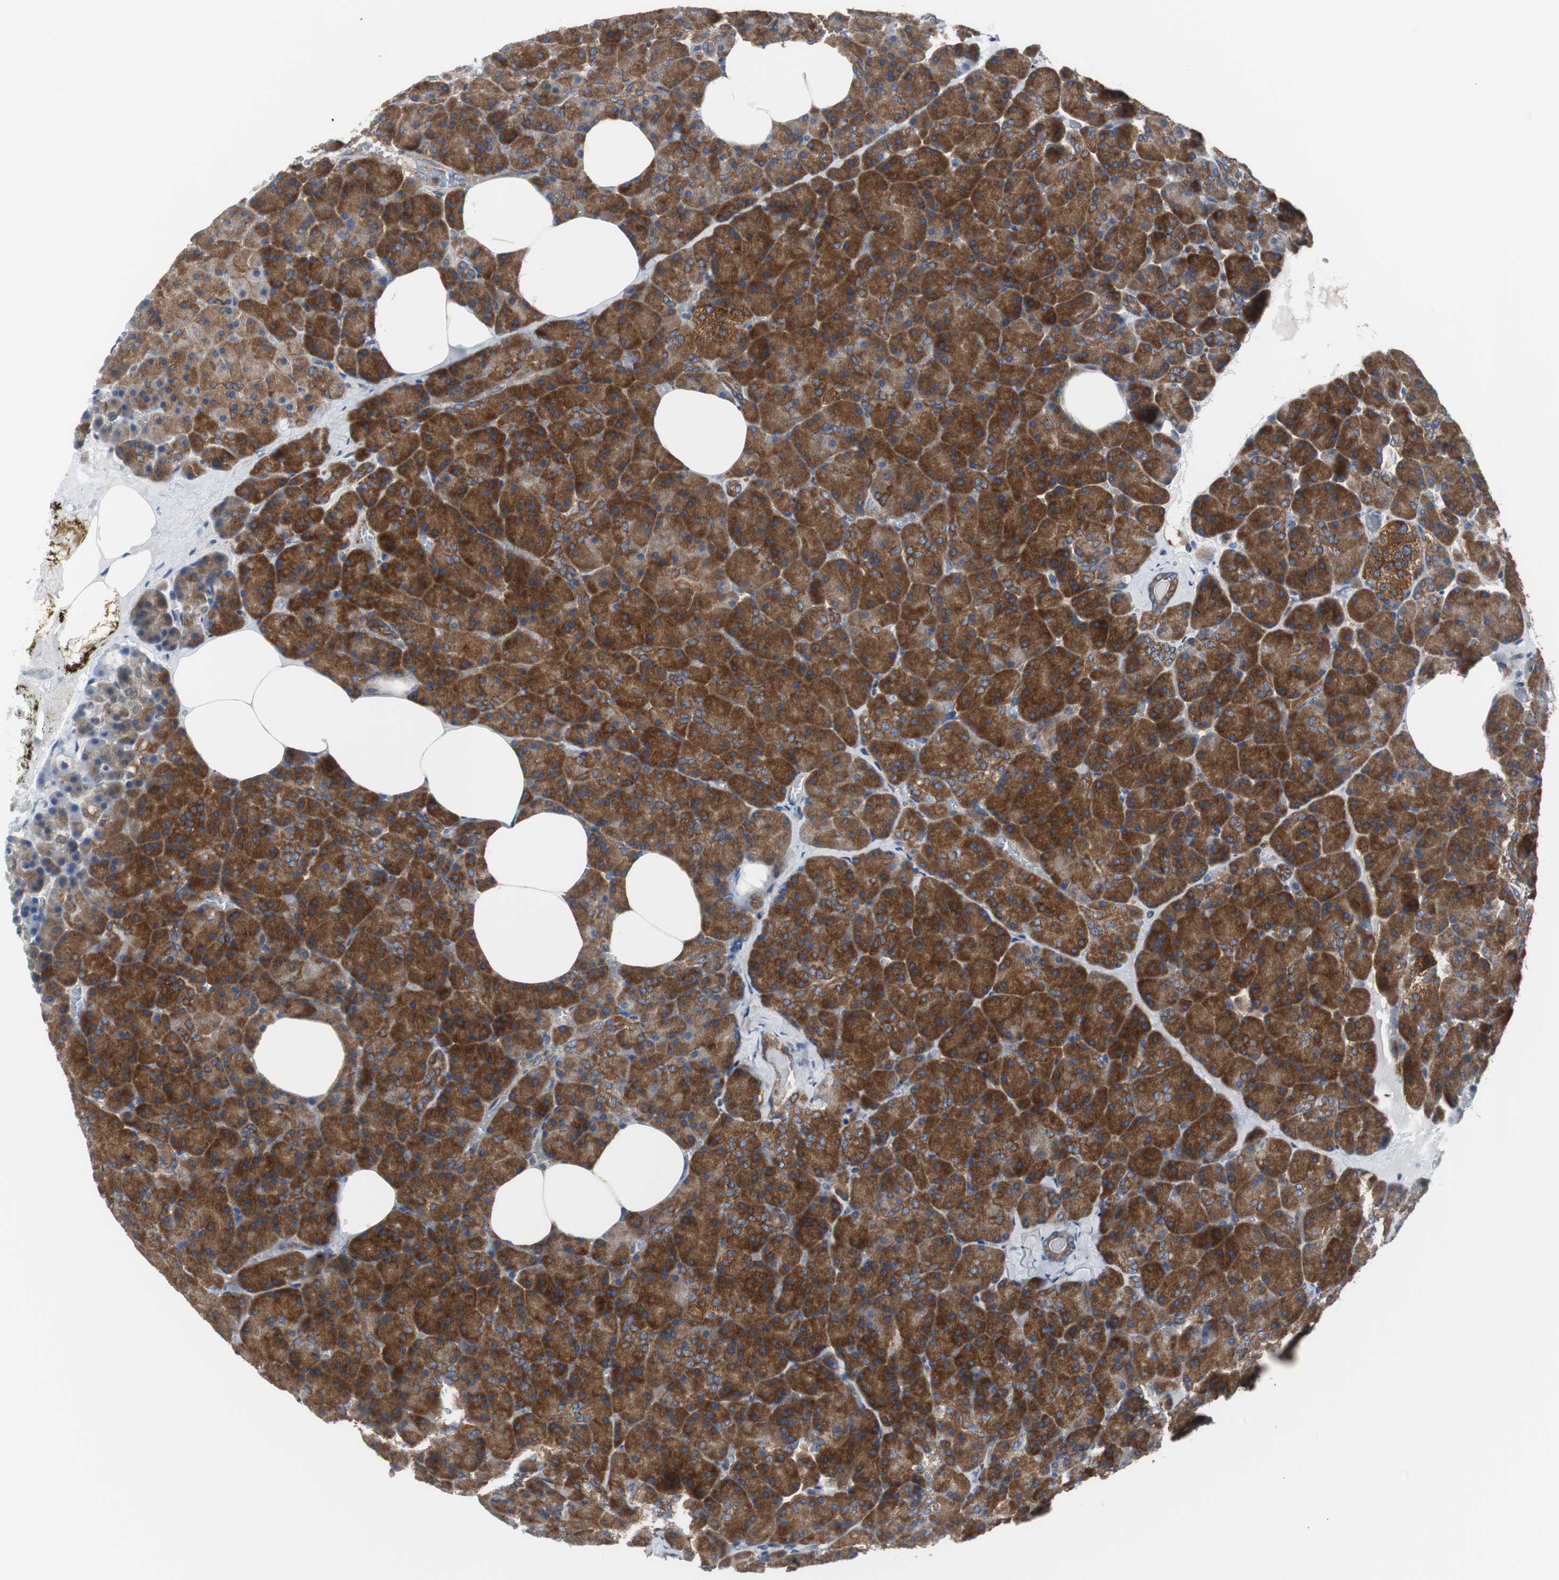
{"staining": {"intensity": "strong", "quantity": ">75%", "location": "cytoplasmic/membranous"}, "tissue": "pancreas", "cell_type": "Exocrine glandular cells", "image_type": "normal", "snomed": [{"axis": "morphology", "description": "Normal tissue, NOS"}, {"axis": "topography", "description": "Pancreas"}], "caption": "Pancreas stained with a protein marker exhibits strong staining in exocrine glandular cells.", "gene": "BRAF", "patient": {"sex": "female", "age": 35}}